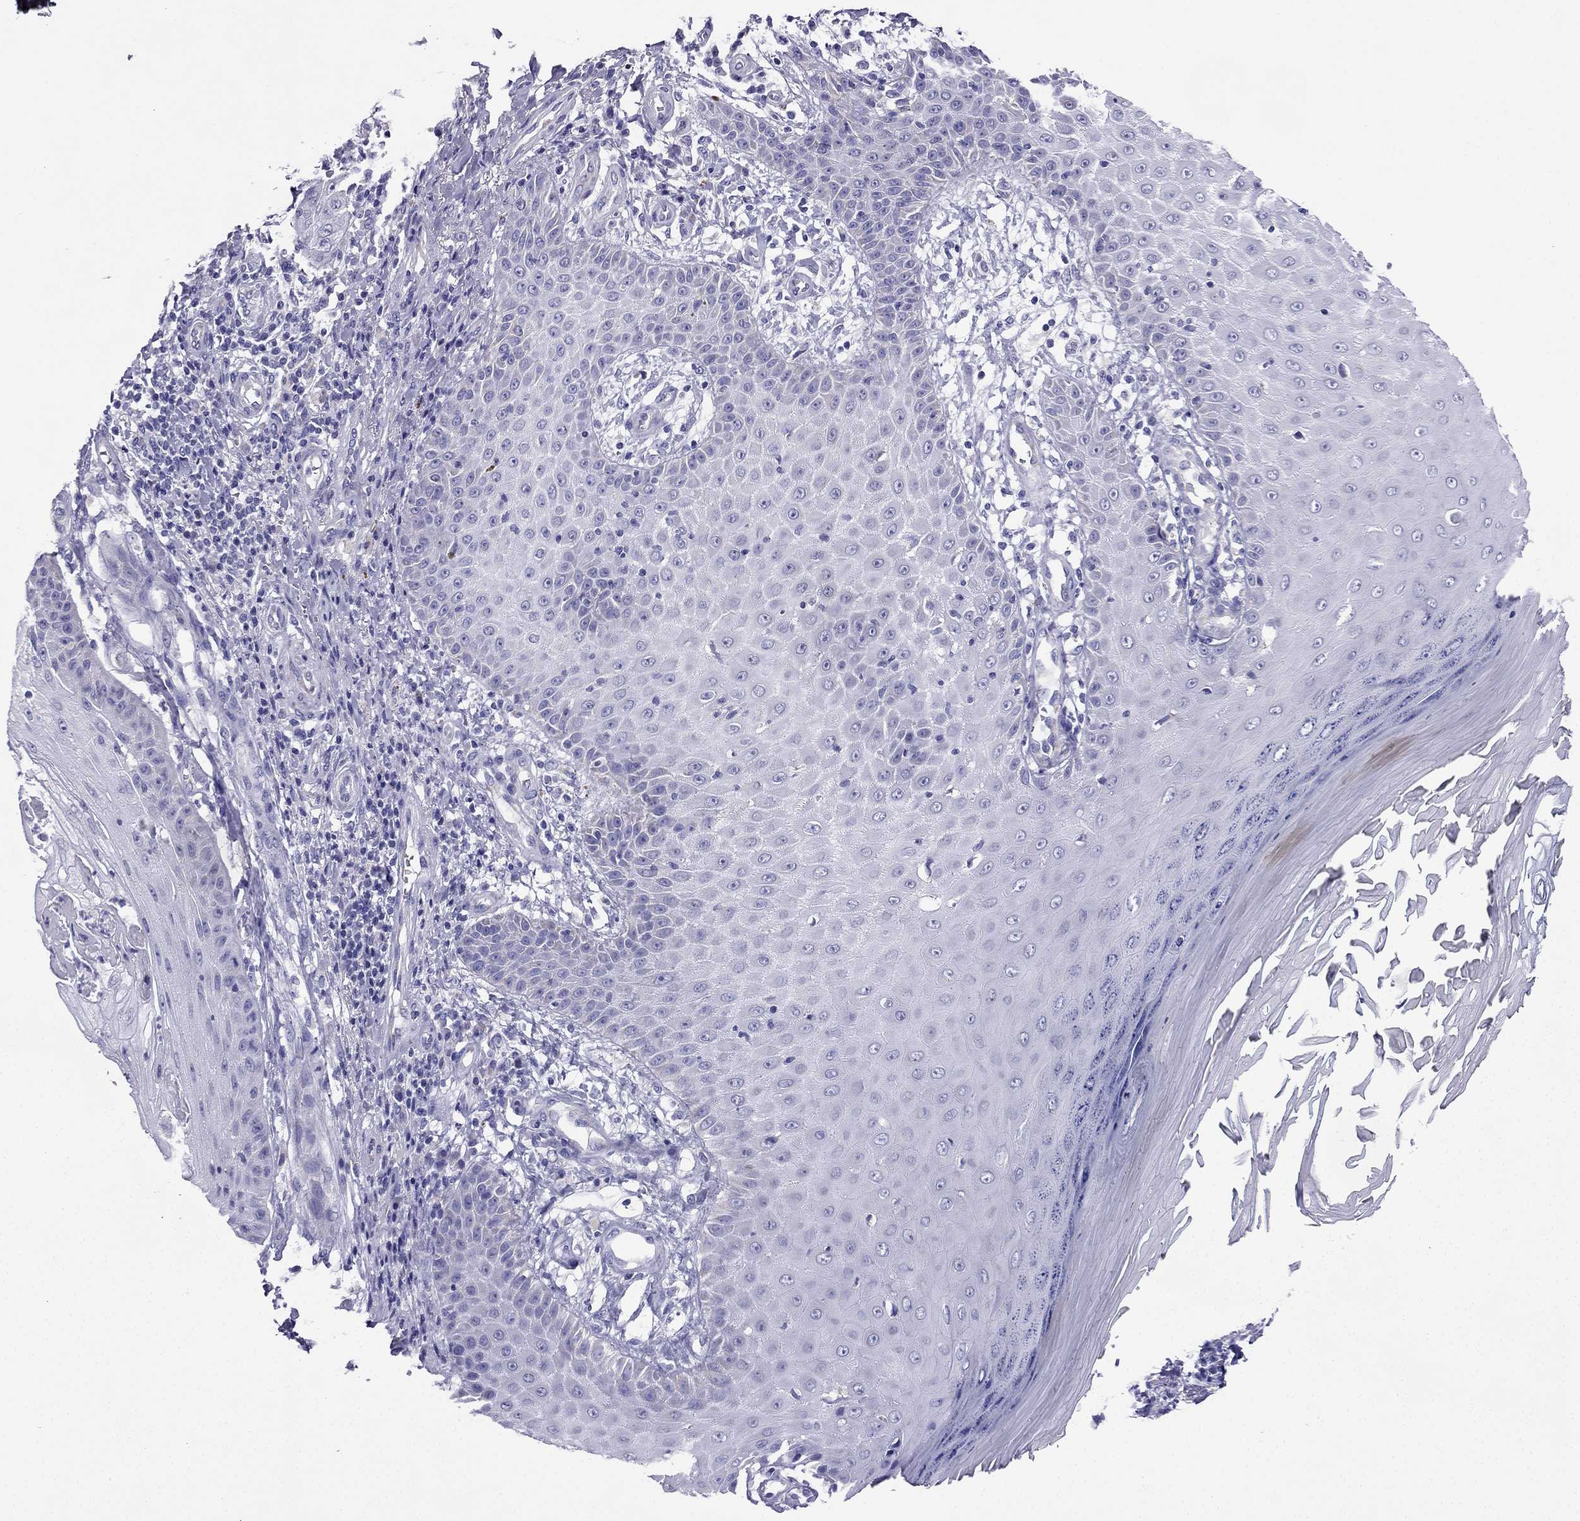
{"staining": {"intensity": "negative", "quantity": "none", "location": "none"}, "tissue": "skin cancer", "cell_type": "Tumor cells", "image_type": "cancer", "snomed": [{"axis": "morphology", "description": "Squamous cell carcinoma, NOS"}, {"axis": "topography", "description": "Skin"}], "caption": "Photomicrograph shows no significant protein positivity in tumor cells of squamous cell carcinoma (skin).", "gene": "KIF5A", "patient": {"sex": "male", "age": 70}}